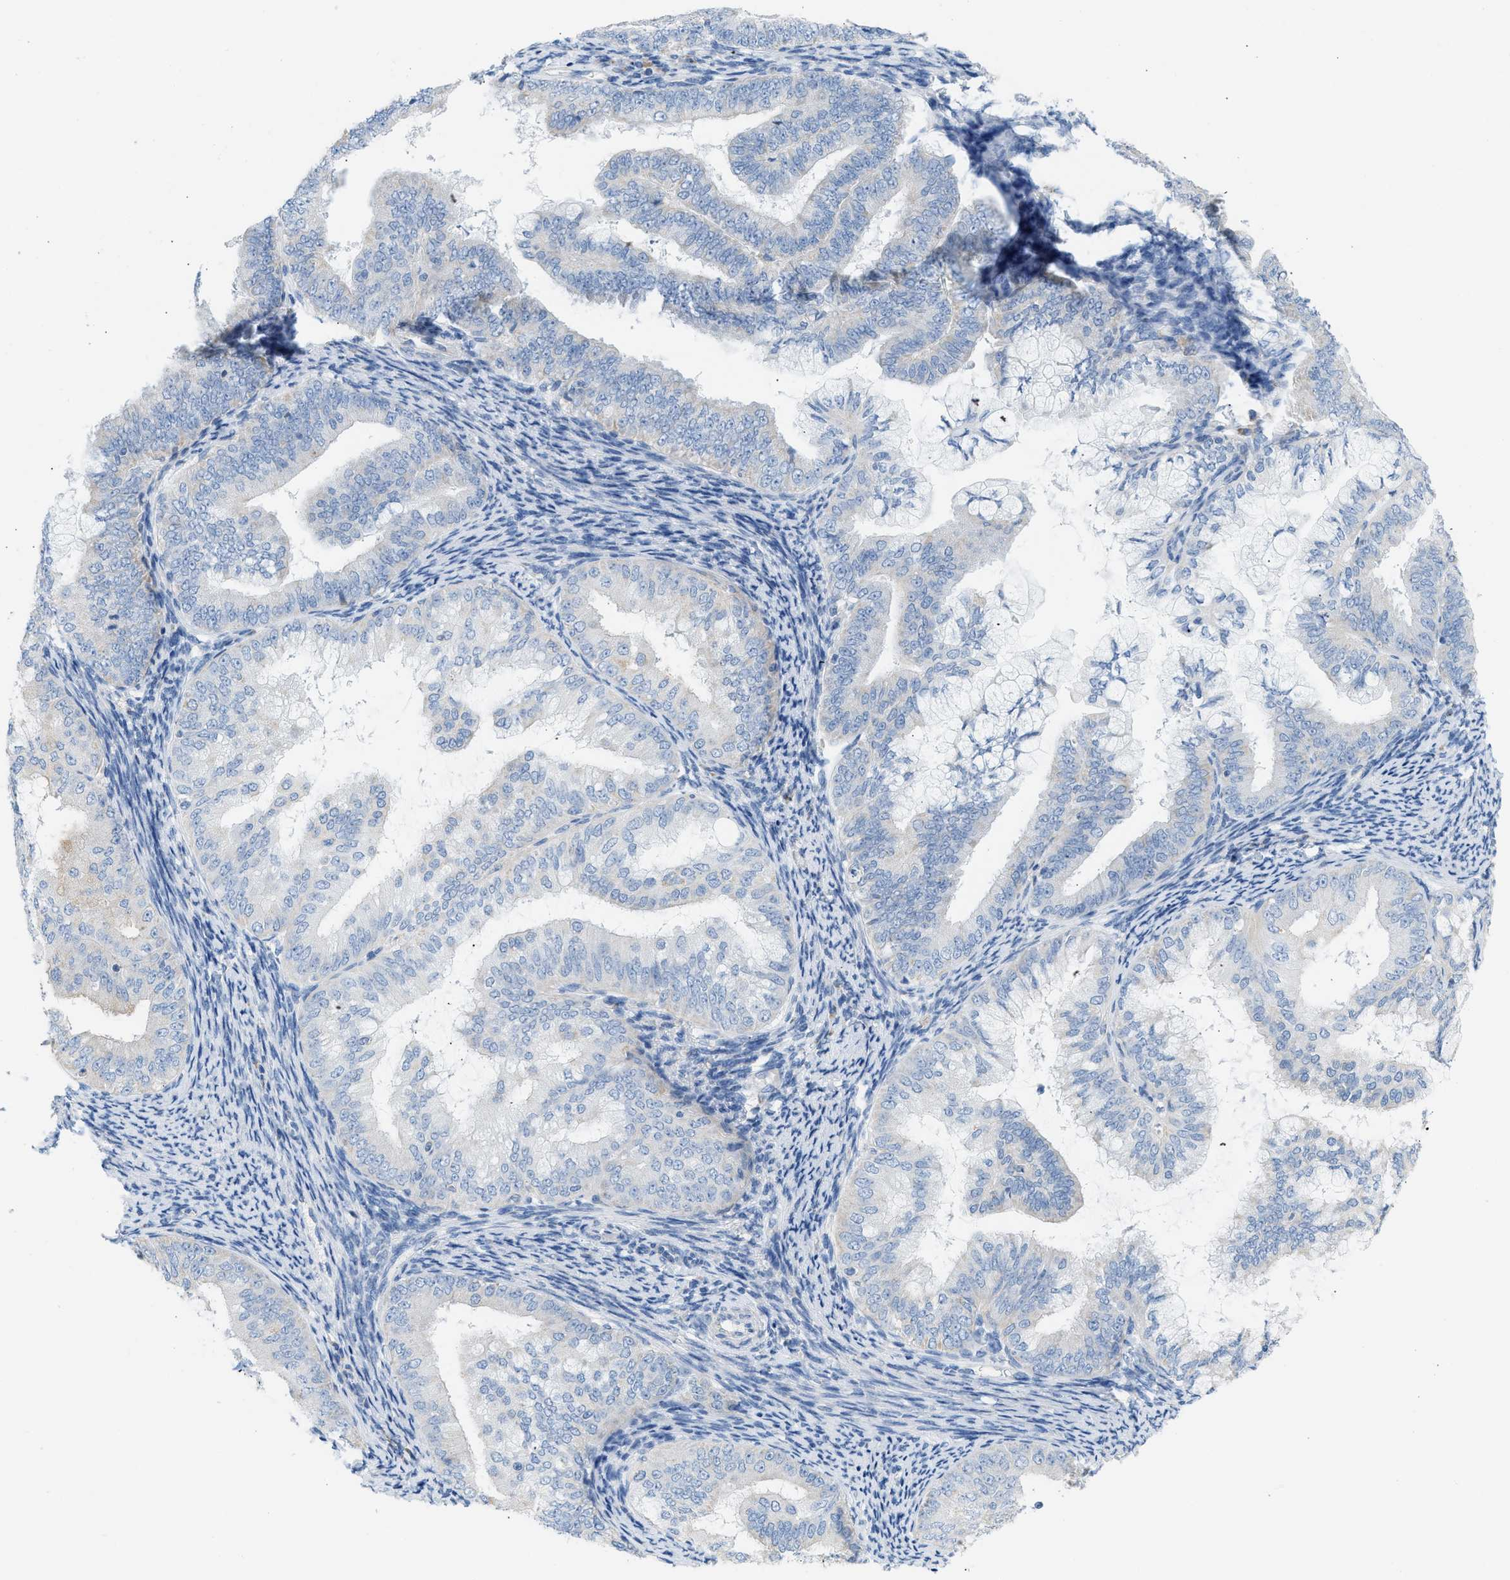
{"staining": {"intensity": "negative", "quantity": "none", "location": "none"}, "tissue": "endometrial cancer", "cell_type": "Tumor cells", "image_type": "cancer", "snomed": [{"axis": "morphology", "description": "Adenocarcinoma, NOS"}, {"axis": "topography", "description": "Endometrium"}], "caption": "Immunohistochemistry micrograph of neoplastic tissue: endometrial cancer (adenocarcinoma) stained with DAB (3,3'-diaminobenzidine) displays no significant protein positivity in tumor cells.", "gene": "NDUFS8", "patient": {"sex": "female", "age": 63}}